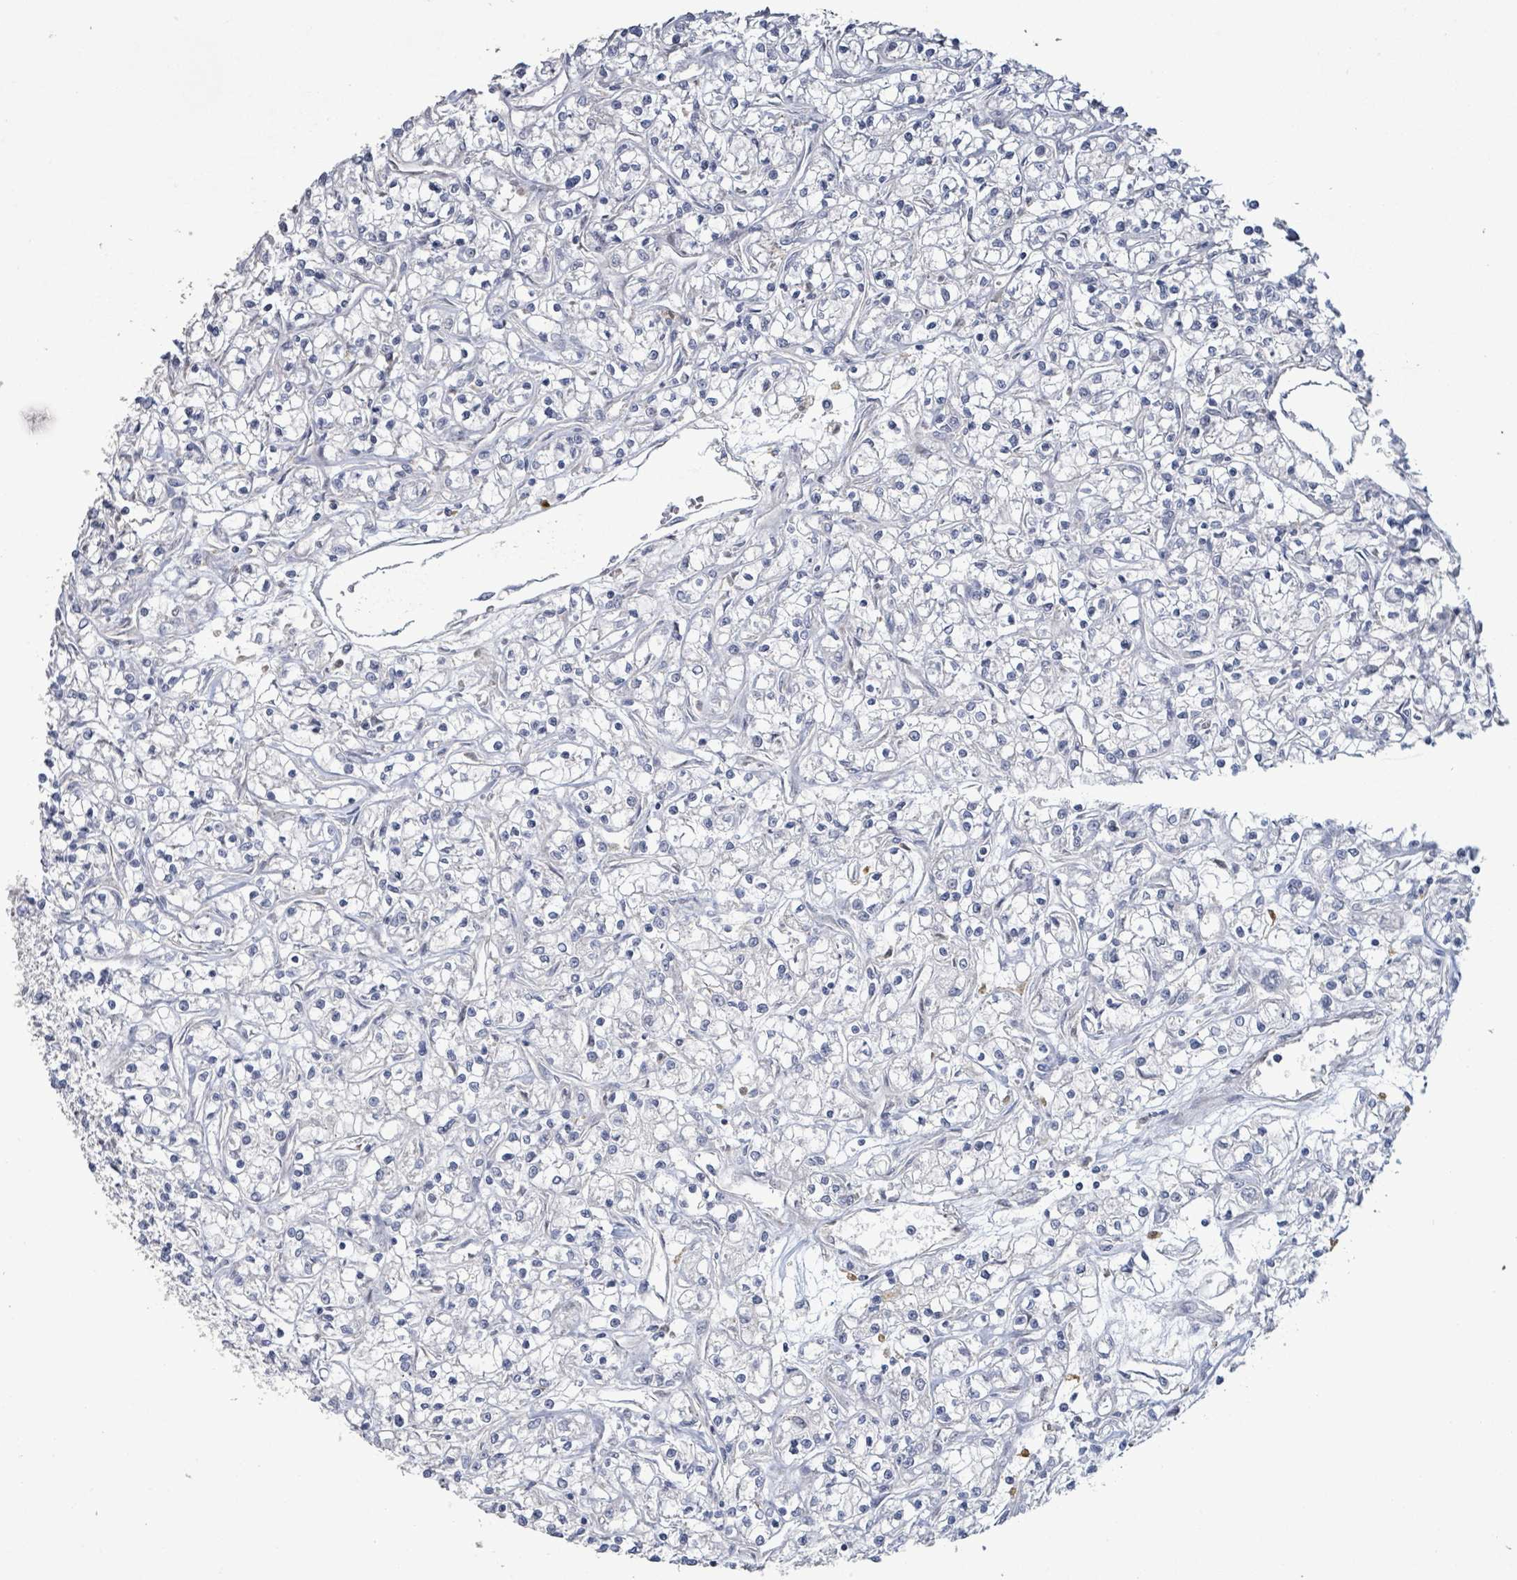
{"staining": {"intensity": "negative", "quantity": "none", "location": "none"}, "tissue": "renal cancer", "cell_type": "Tumor cells", "image_type": "cancer", "snomed": [{"axis": "morphology", "description": "Adenocarcinoma, NOS"}, {"axis": "topography", "description": "Kidney"}], "caption": "Tumor cells show no significant protein expression in renal adenocarcinoma.", "gene": "LILRA4", "patient": {"sex": "female", "age": 59}}